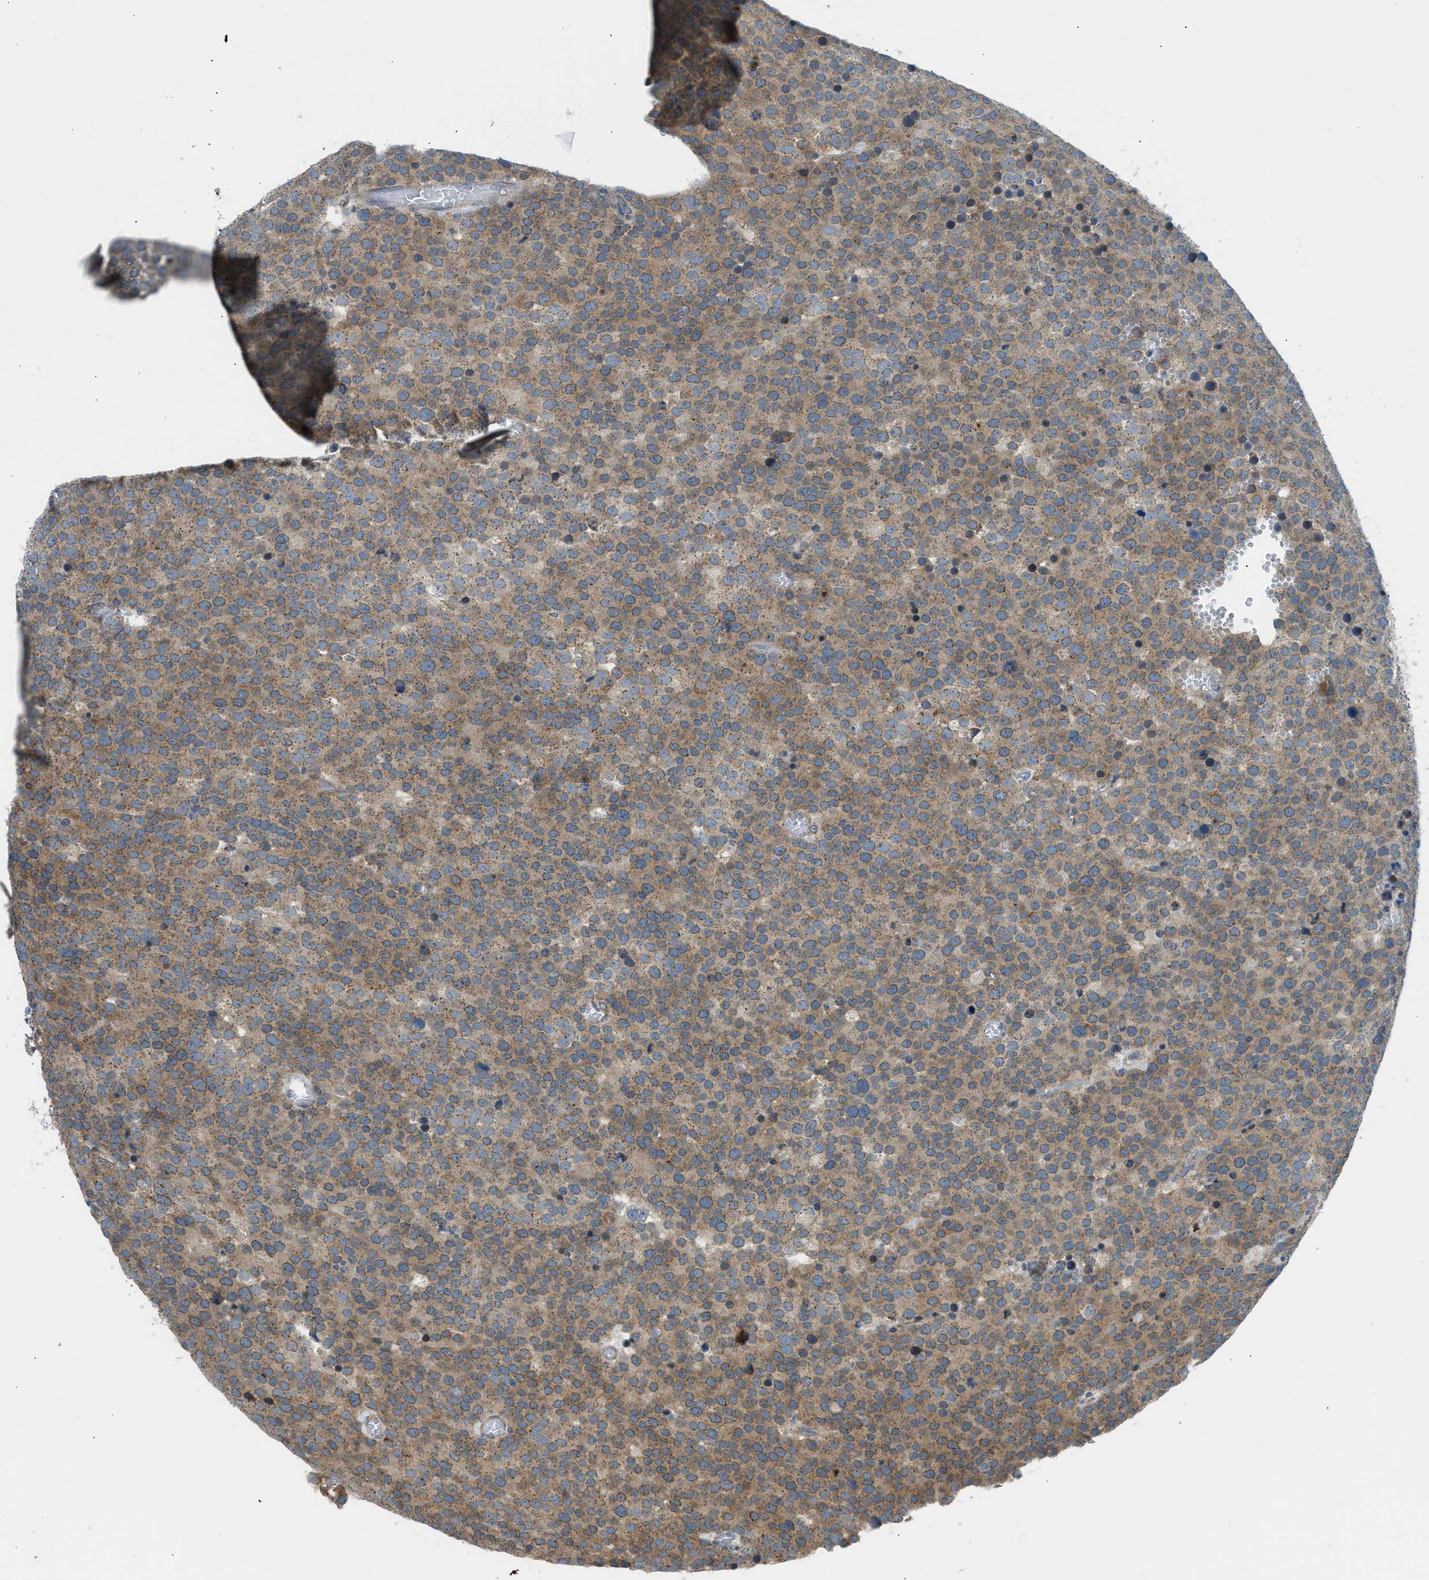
{"staining": {"intensity": "moderate", "quantity": "25%-75%", "location": "cytoplasmic/membranous"}, "tissue": "testis cancer", "cell_type": "Tumor cells", "image_type": "cancer", "snomed": [{"axis": "morphology", "description": "Normal tissue, NOS"}, {"axis": "morphology", "description": "Seminoma, NOS"}, {"axis": "topography", "description": "Testis"}], "caption": "About 25%-75% of tumor cells in testis cancer (seminoma) display moderate cytoplasmic/membranous protein positivity as visualized by brown immunohistochemical staining.", "gene": "EDARADD", "patient": {"sex": "male", "age": 71}}